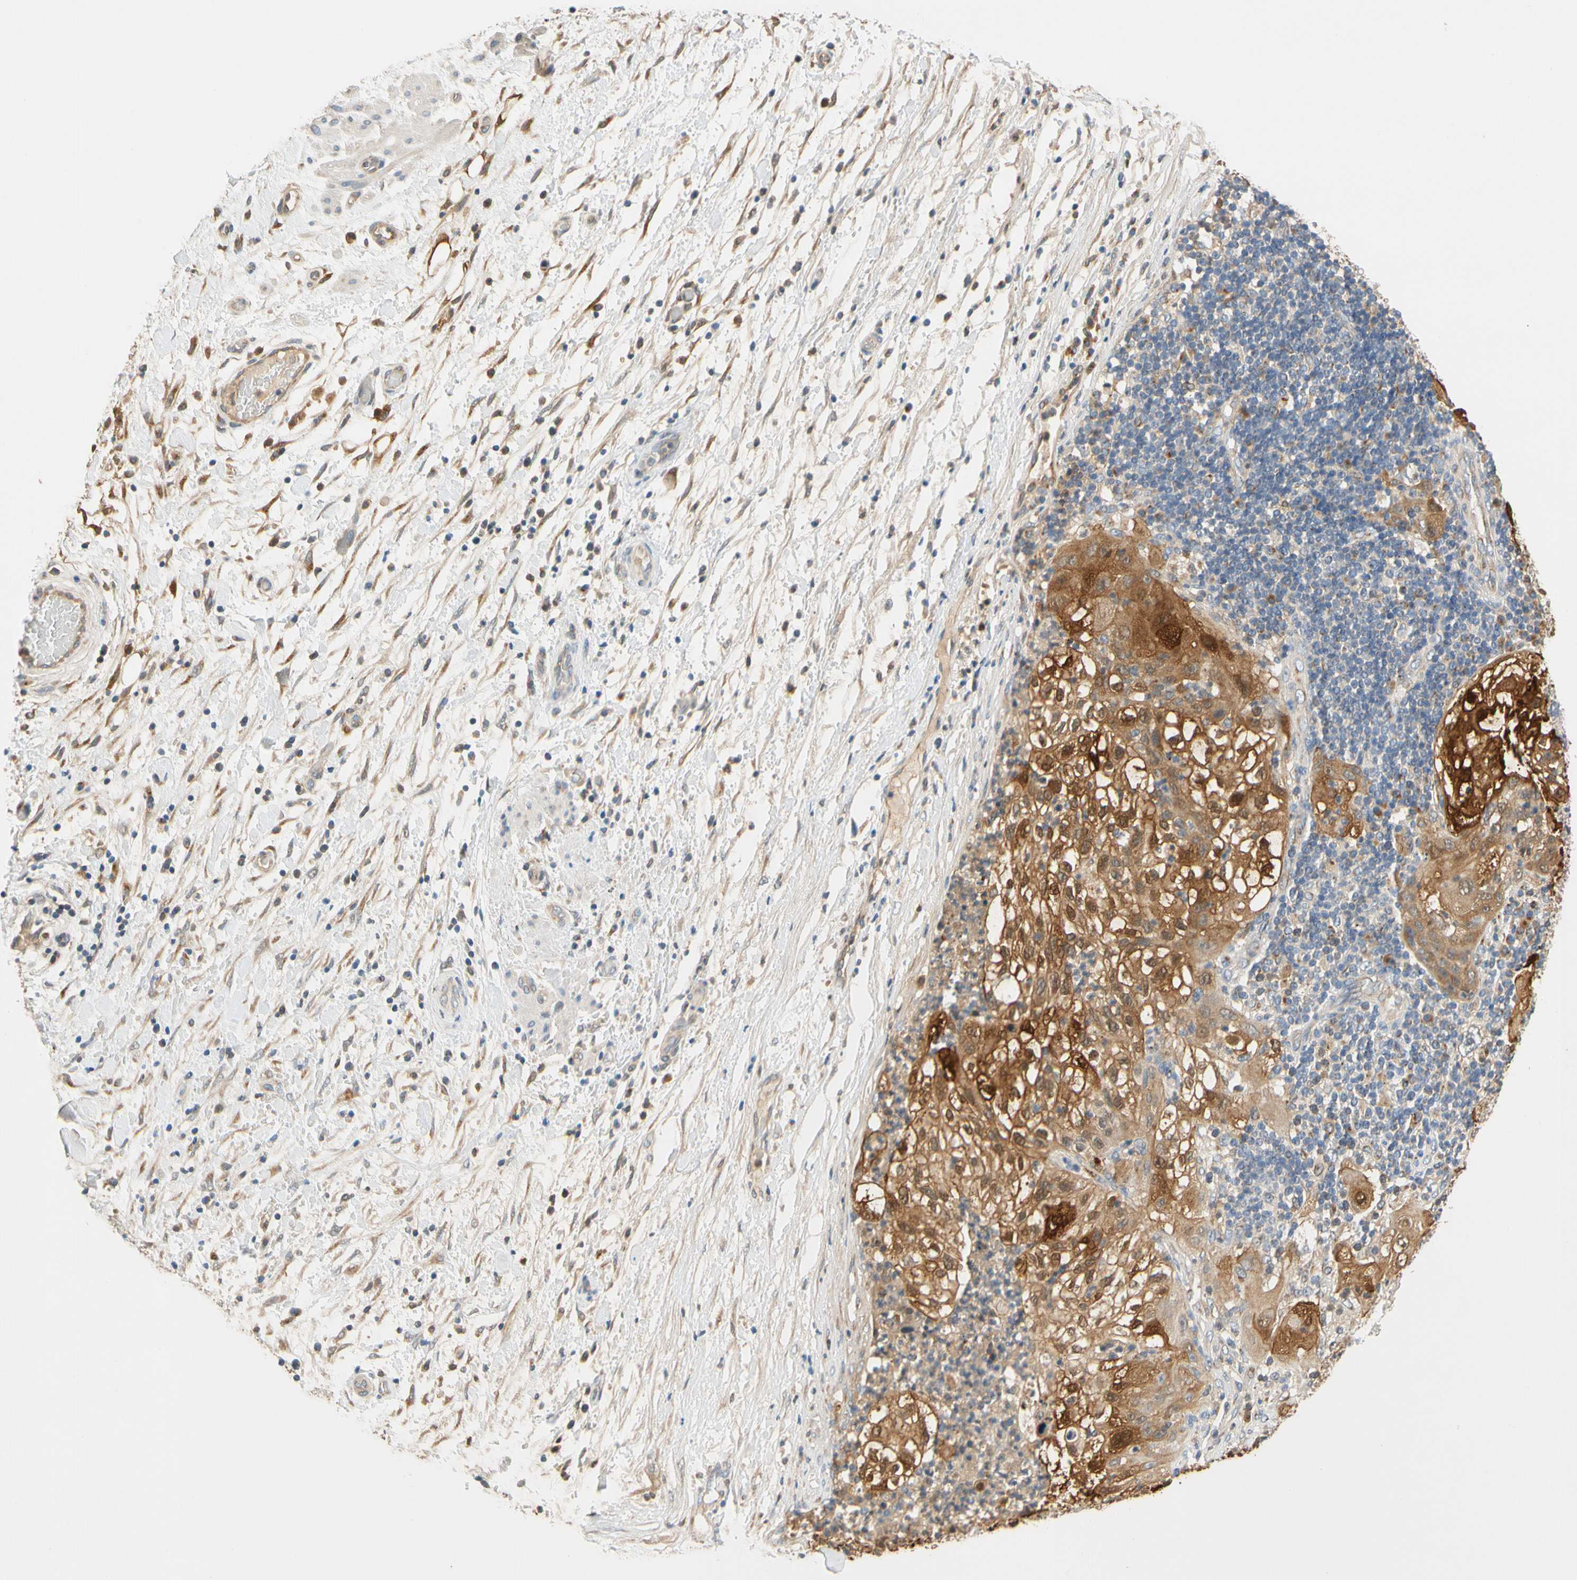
{"staining": {"intensity": "strong", "quantity": ">75%", "location": "cytoplasmic/membranous,nuclear"}, "tissue": "lung cancer", "cell_type": "Tumor cells", "image_type": "cancer", "snomed": [{"axis": "morphology", "description": "Inflammation, NOS"}, {"axis": "morphology", "description": "Squamous cell carcinoma, NOS"}, {"axis": "topography", "description": "Lymph node"}, {"axis": "topography", "description": "Soft tissue"}, {"axis": "topography", "description": "Lung"}], "caption": "Strong cytoplasmic/membranous and nuclear protein positivity is present in approximately >75% of tumor cells in lung squamous cell carcinoma. The protein is shown in brown color, while the nuclei are stained blue.", "gene": "GPSM2", "patient": {"sex": "male", "age": 66}}